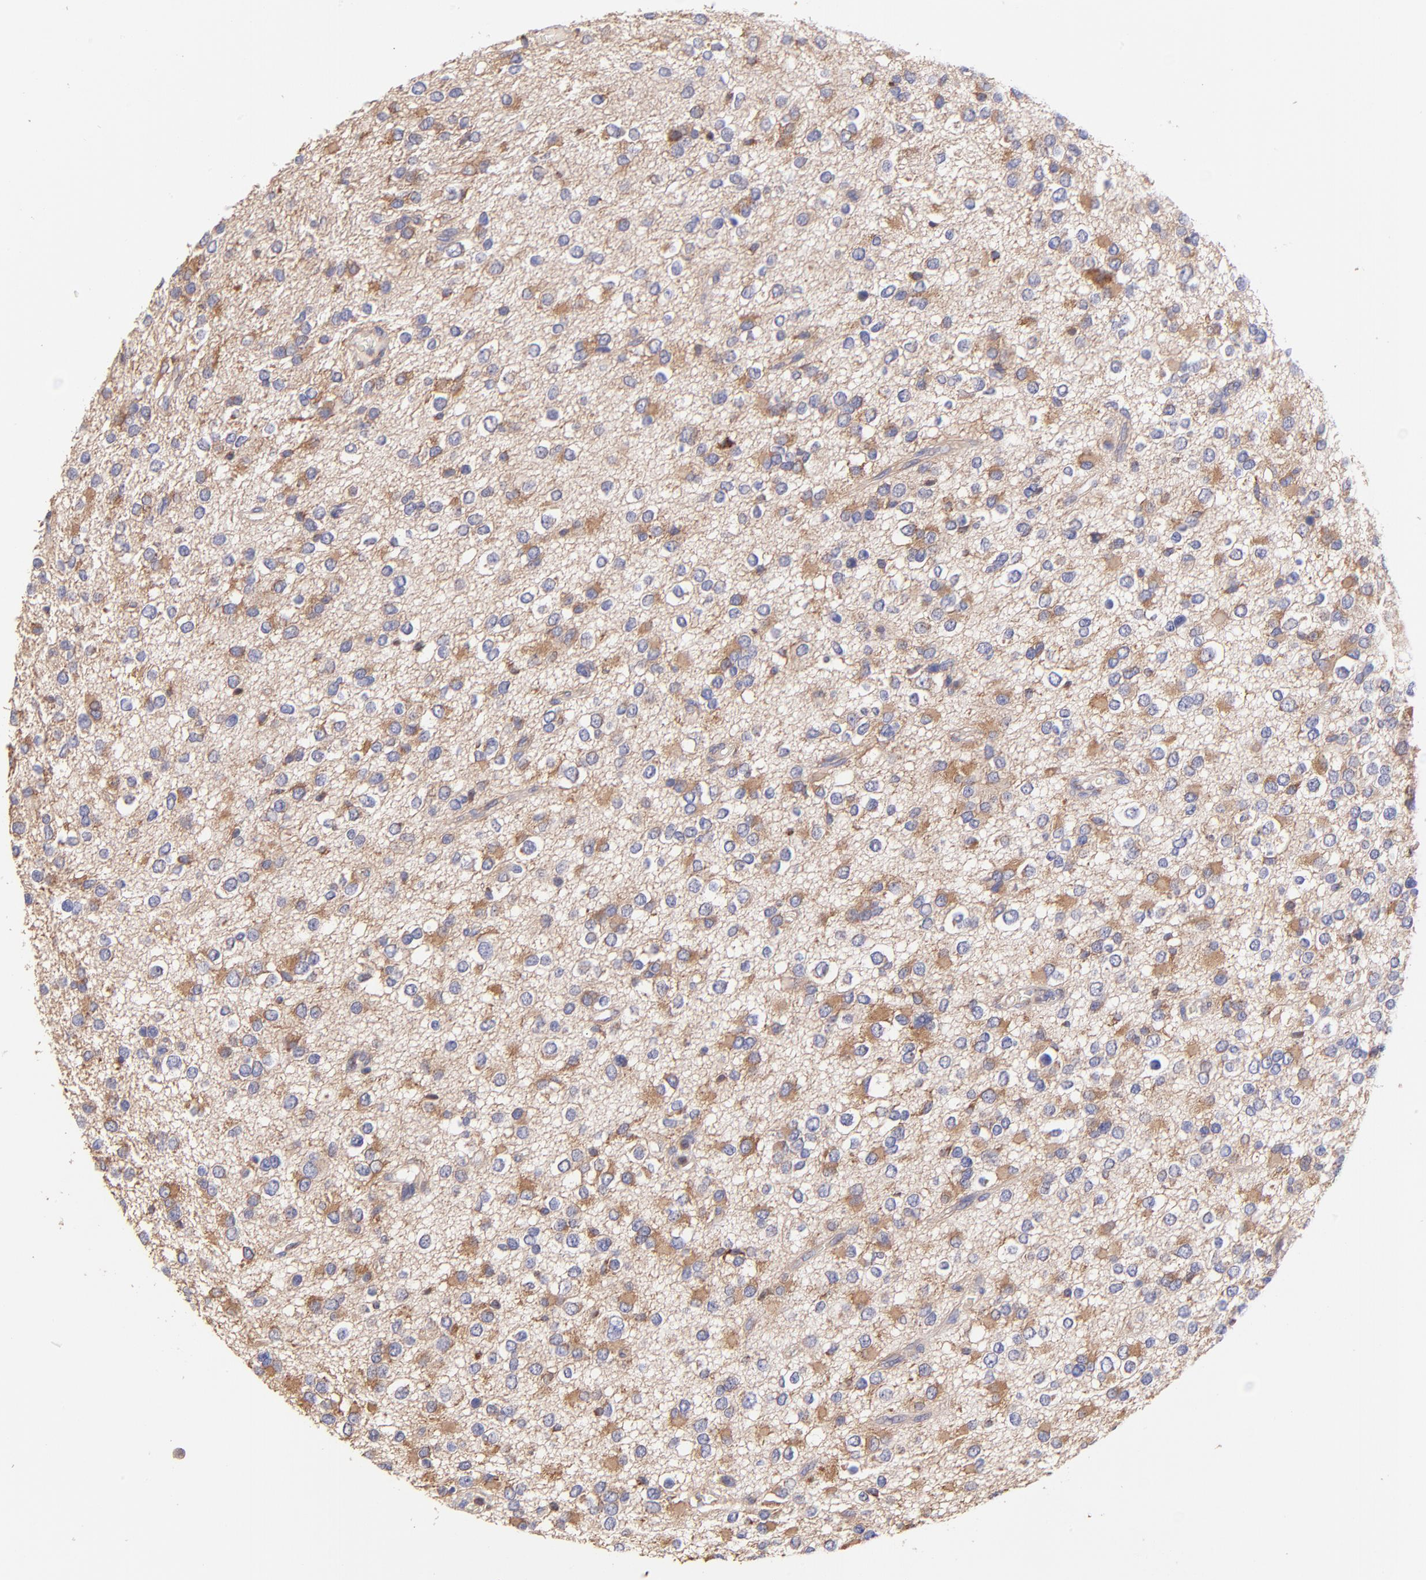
{"staining": {"intensity": "weak", "quantity": "<25%", "location": "cytoplasmic/membranous"}, "tissue": "glioma", "cell_type": "Tumor cells", "image_type": "cancer", "snomed": [{"axis": "morphology", "description": "Glioma, malignant, Low grade"}, {"axis": "topography", "description": "Brain"}], "caption": "IHC histopathology image of neoplastic tissue: human glioma stained with DAB reveals no significant protein staining in tumor cells. The staining was performed using DAB to visualize the protein expression in brown, while the nuclei were stained in blue with hematoxylin (Magnification: 20x).", "gene": "PREX1", "patient": {"sex": "male", "age": 42}}